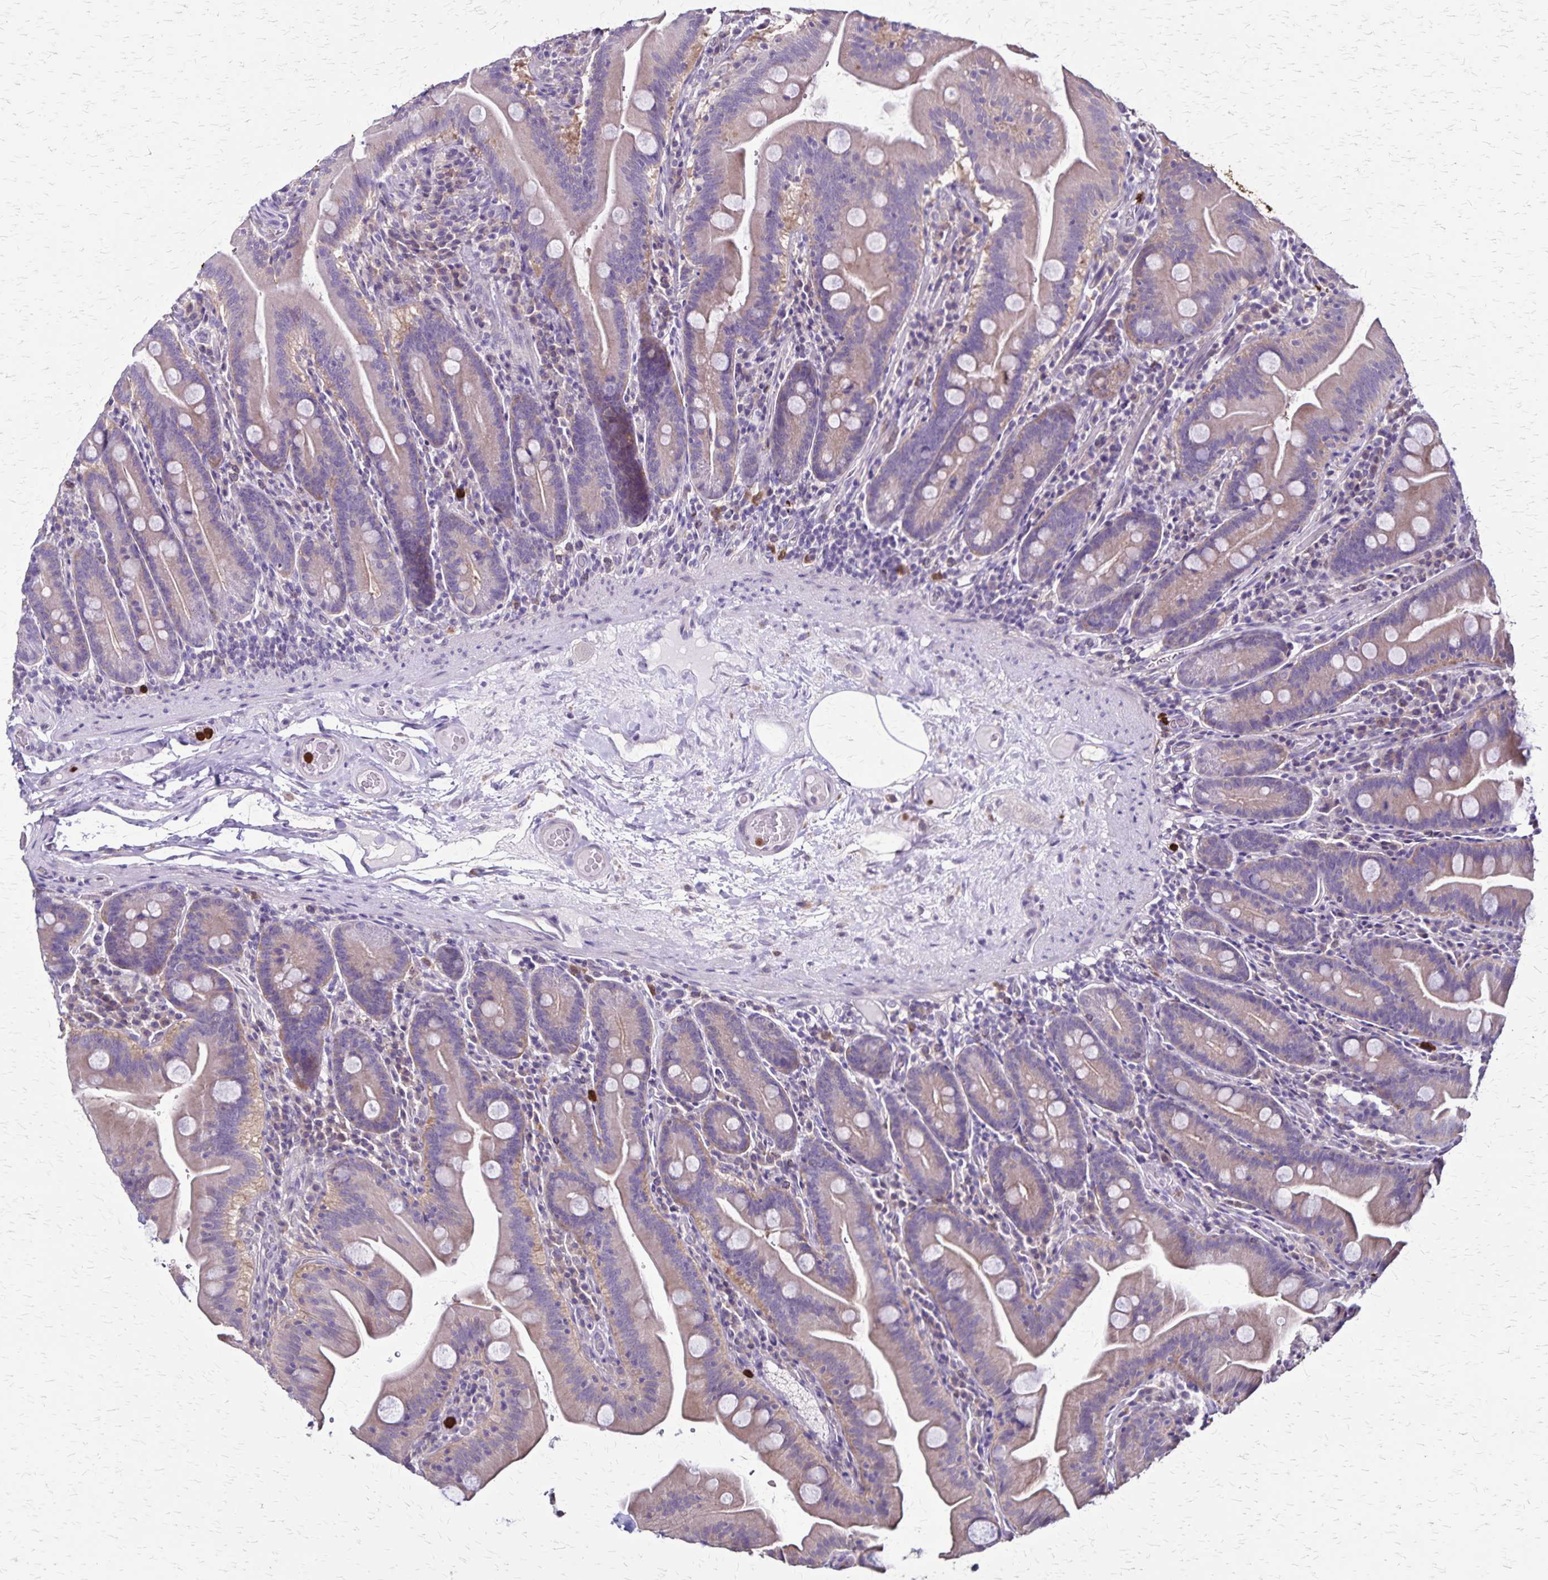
{"staining": {"intensity": "weak", "quantity": "<25%", "location": "cytoplasmic/membranous"}, "tissue": "small intestine", "cell_type": "Glandular cells", "image_type": "normal", "snomed": [{"axis": "morphology", "description": "Normal tissue, NOS"}, {"axis": "topography", "description": "Small intestine"}], "caption": "Immunohistochemistry (IHC) of unremarkable human small intestine exhibits no positivity in glandular cells.", "gene": "ULBP3", "patient": {"sex": "male", "age": 37}}